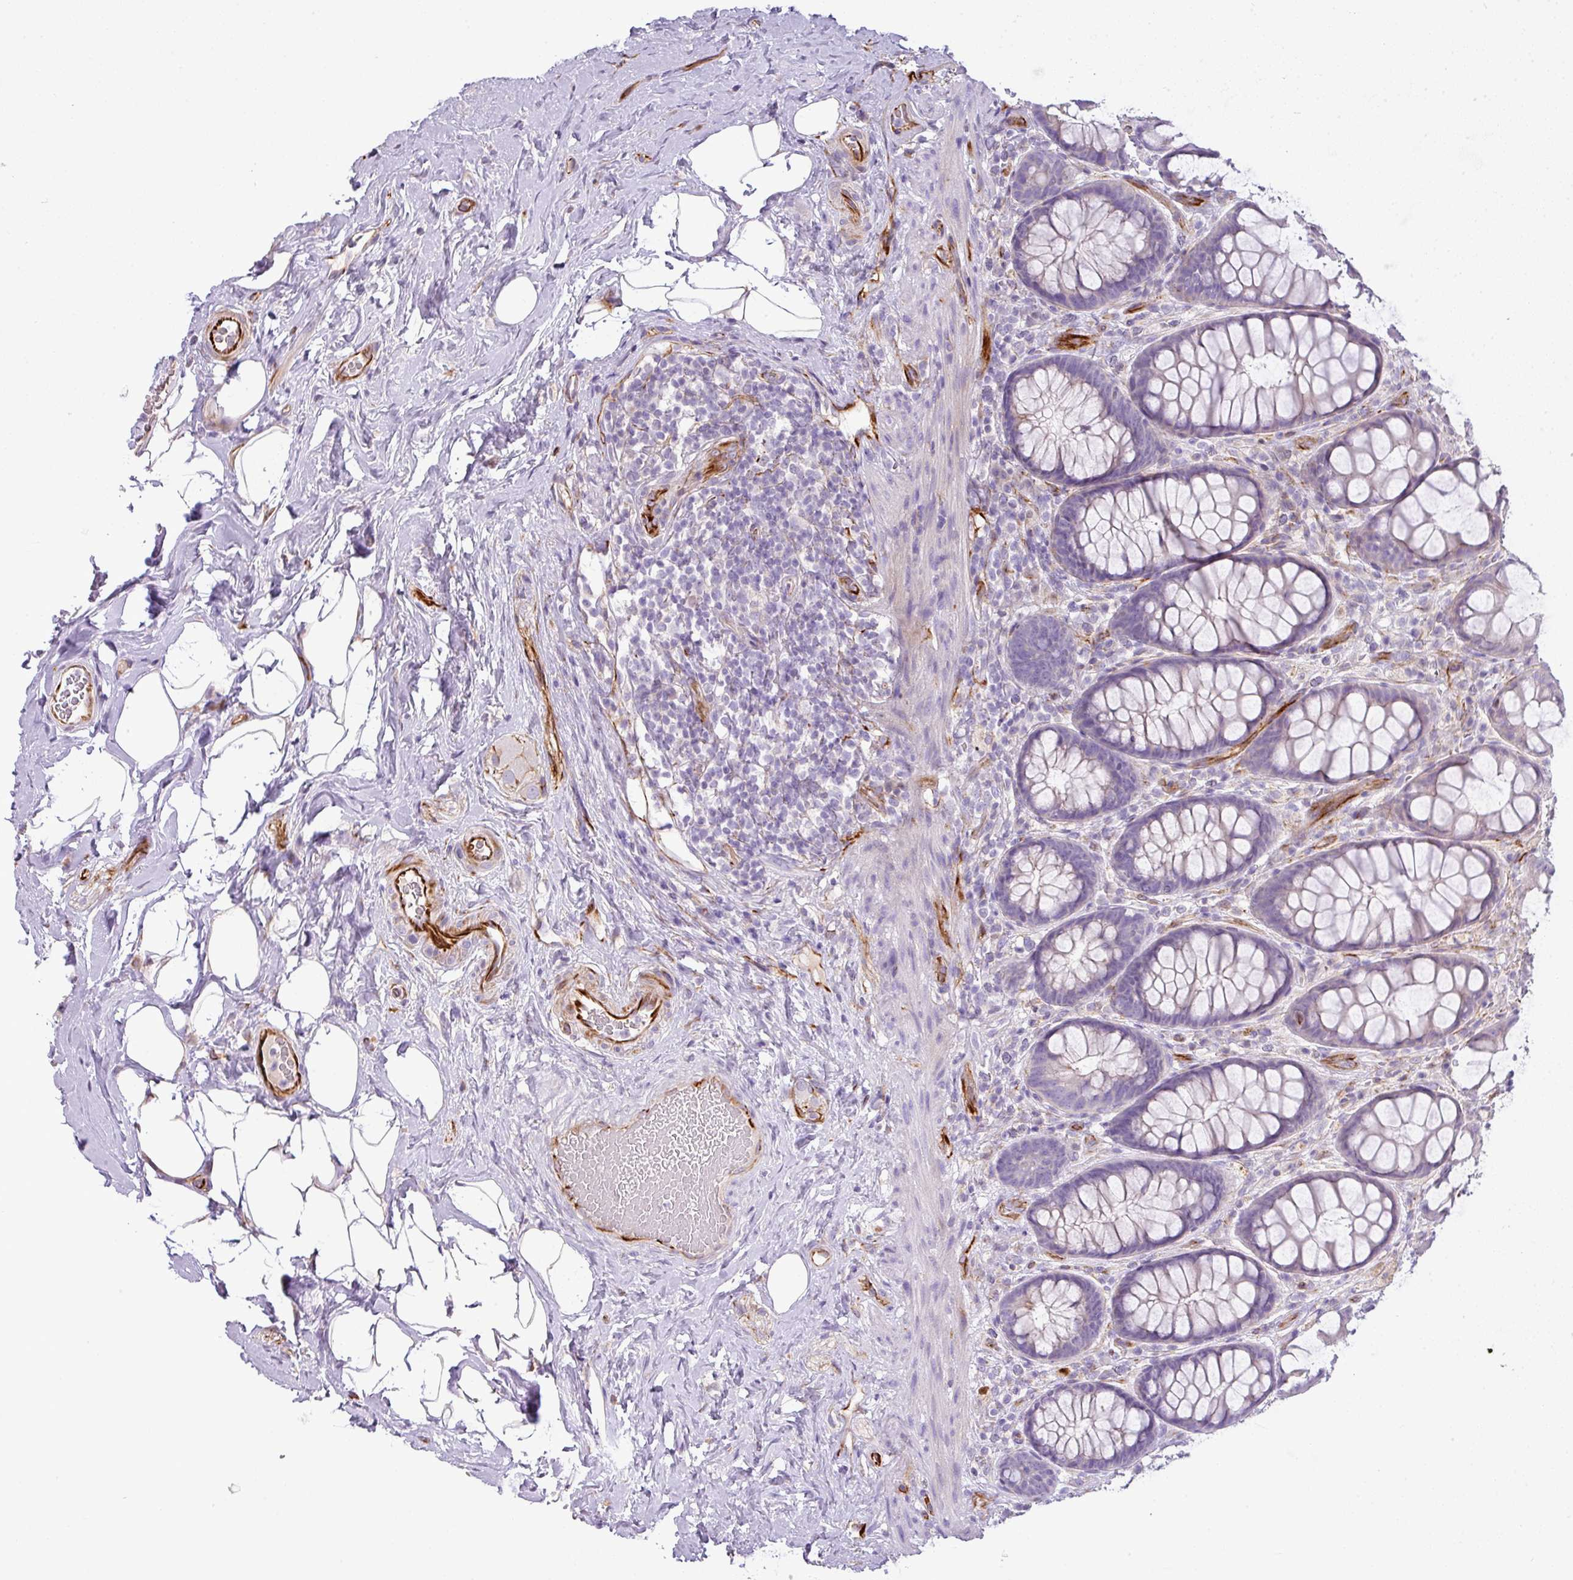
{"staining": {"intensity": "negative", "quantity": "none", "location": "none"}, "tissue": "rectum", "cell_type": "Glandular cells", "image_type": "normal", "snomed": [{"axis": "morphology", "description": "Normal tissue, NOS"}, {"axis": "topography", "description": "Rectum"}], "caption": "The IHC image has no significant staining in glandular cells of rectum. The staining is performed using DAB brown chromogen with nuclei counter-stained in using hematoxylin.", "gene": "ENSG00000273748", "patient": {"sex": "female", "age": 67}}